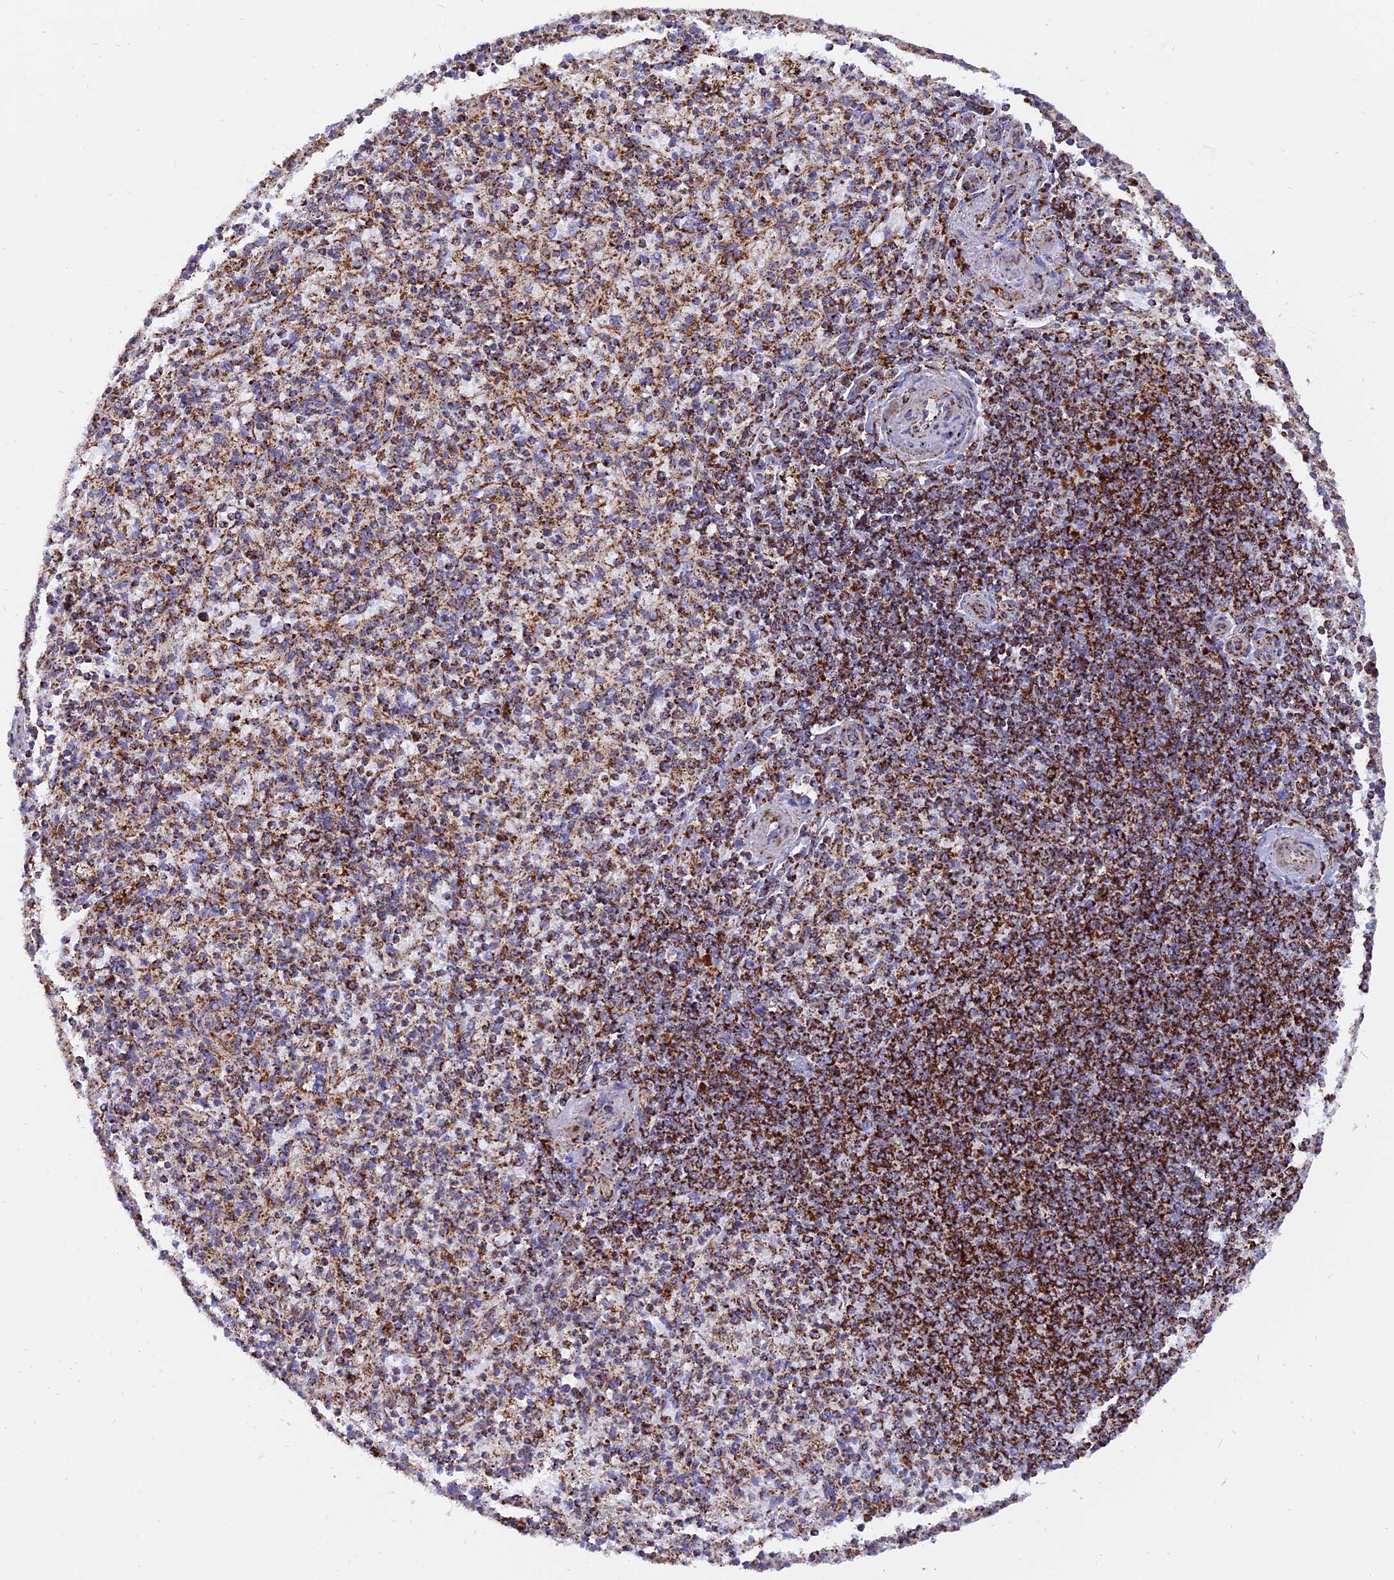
{"staining": {"intensity": "moderate", "quantity": "25%-75%", "location": "cytoplasmic/membranous"}, "tissue": "spleen", "cell_type": "Cells in red pulp", "image_type": "normal", "snomed": [{"axis": "morphology", "description": "Normal tissue, NOS"}, {"axis": "topography", "description": "Spleen"}], "caption": "Approximately 25%-75% of cells in red pulp in benign spleen exhibit moderate cytoplasmic/membranous protein positivity as visualized by brown immunohistochemical staining.", "gene": "NDUFB6", "patient": {"sex": "male", "age": 72}}